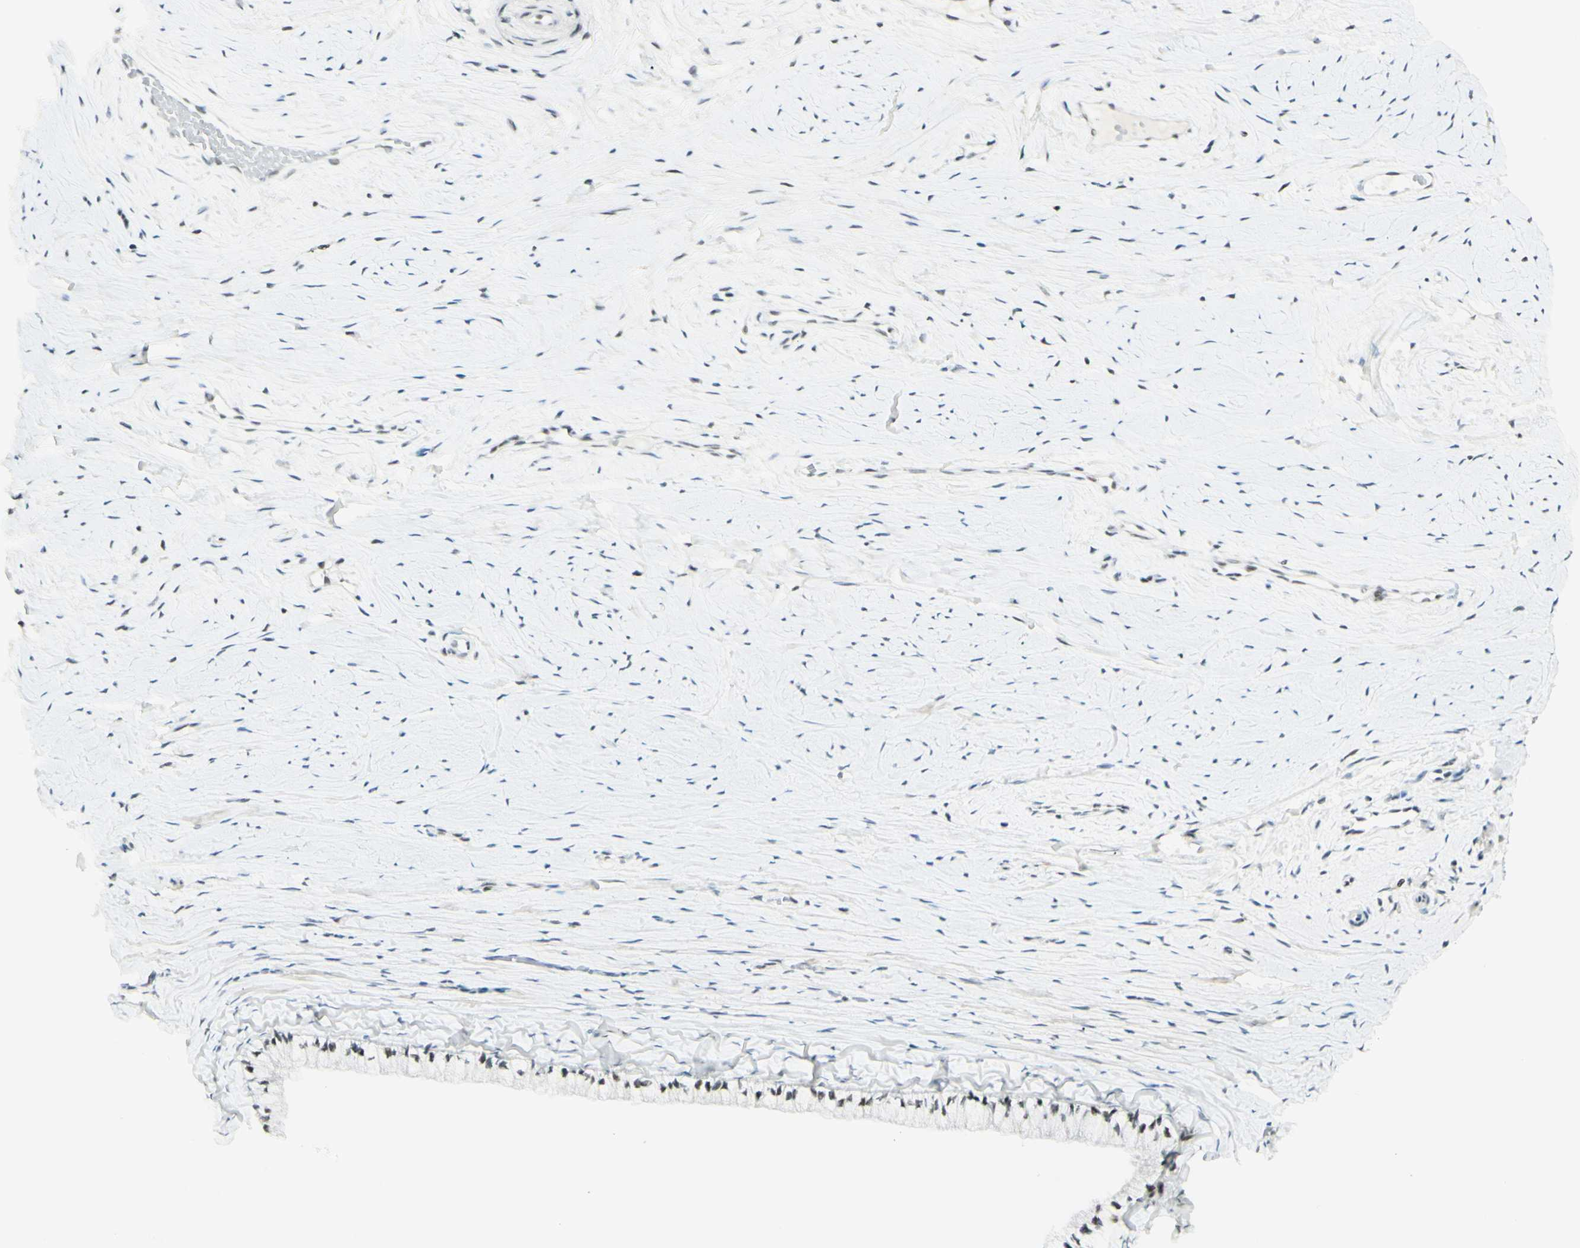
{"staining": {"intensity": "moderate", "quantity": ">75%", "location": "nuclear"}, "tissue": "cervix", "cell_type": "Glandular cells", "image_type": "normal", "snomed": [{"axis": "morphology", "description": "Normal tissue, NOS"}, {"axis": "topography", "description": "Cervix"}], "caption": "A medium amount of moderate nuclear staining is seen in about >75% of glandular cells in normal cervix. The protein of interest is shown in brown color, while the nuclei are stained blue.", "gene": "PMS2", "patient": {"sex": "female", "age": 39}}